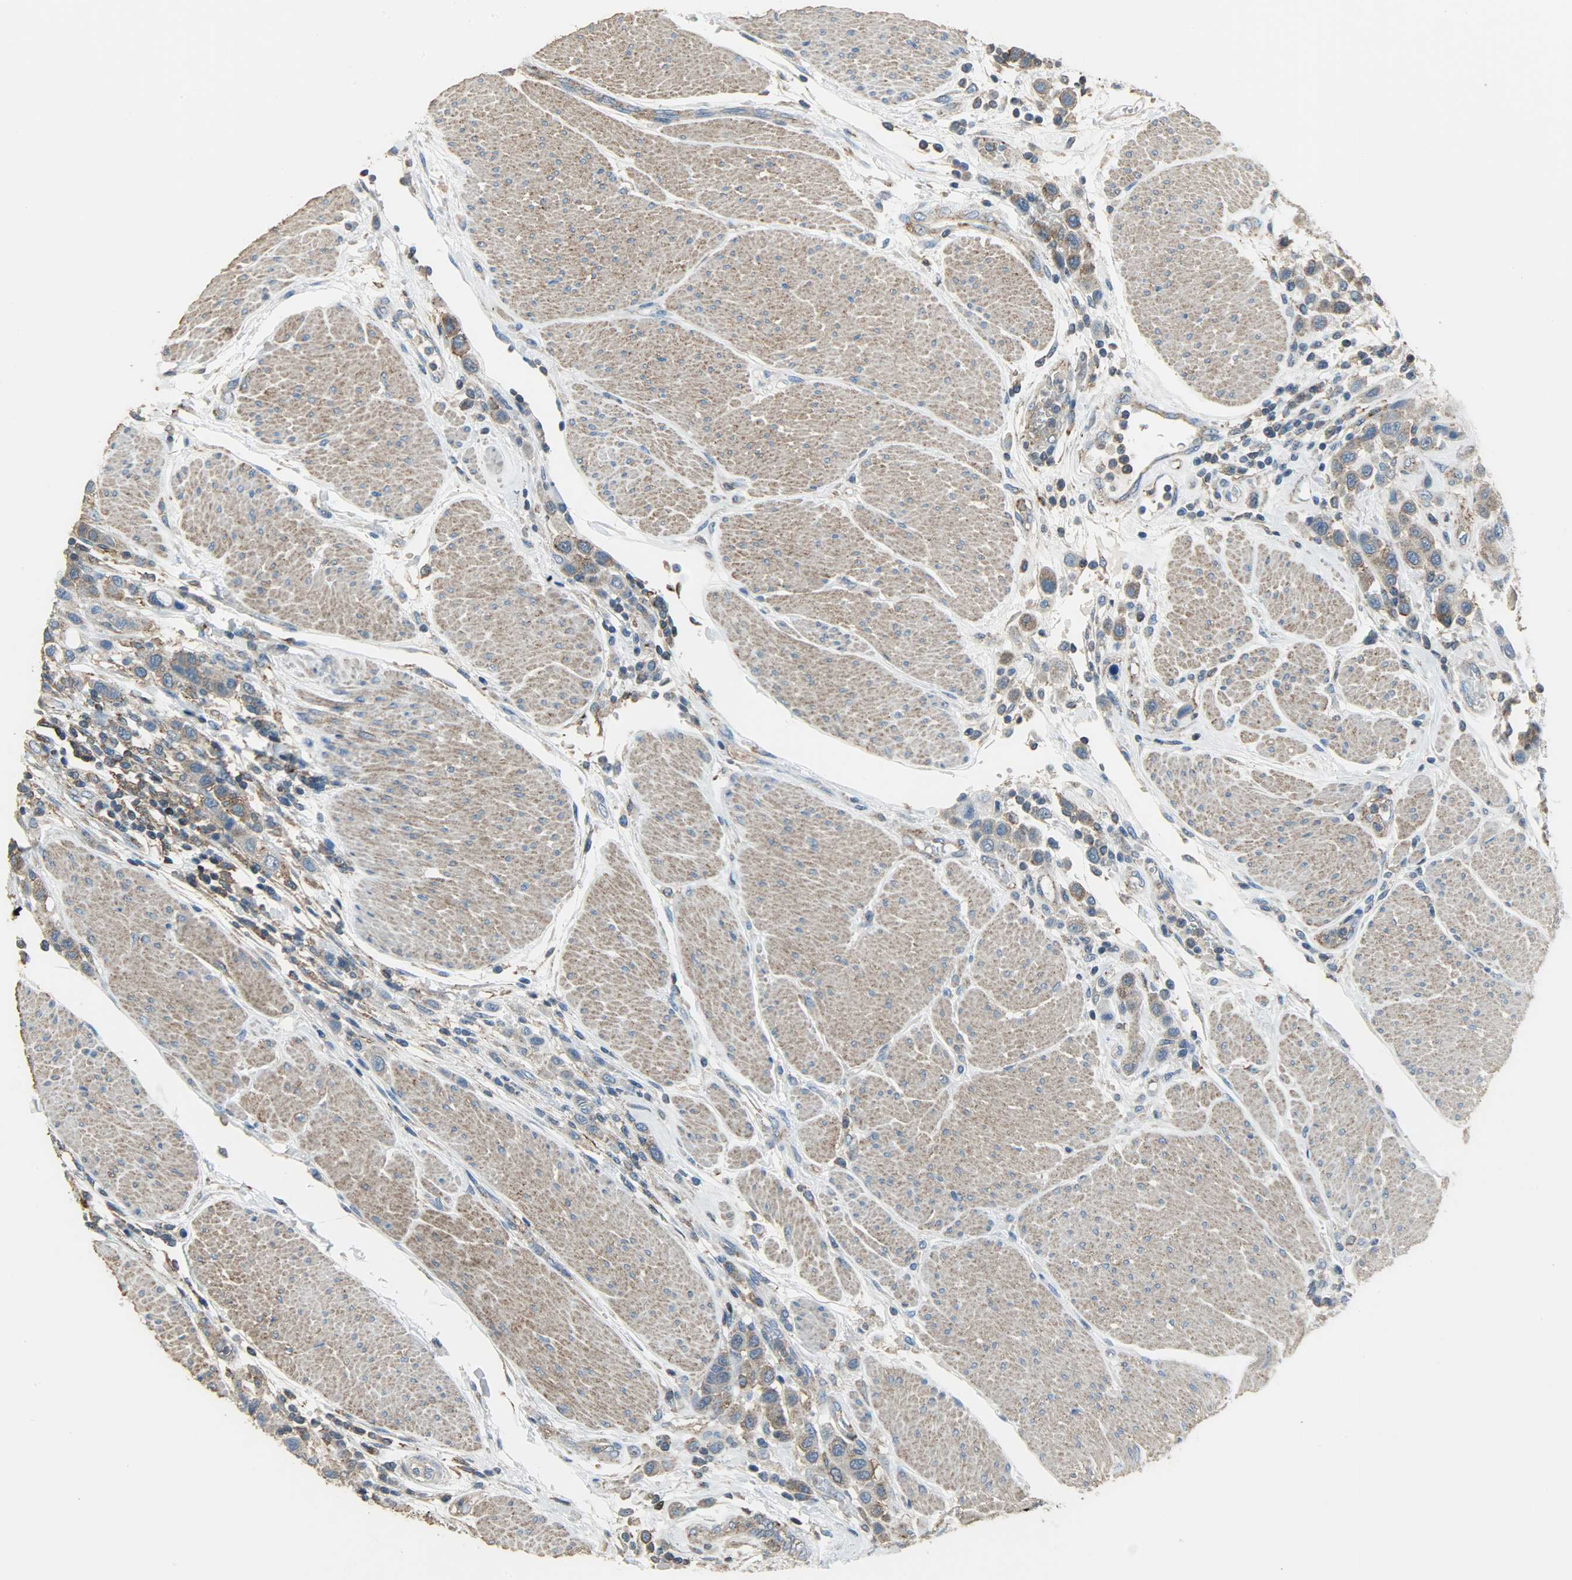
{"staining": {"intensity": "moderate", "quantity": ">75%", "location": "cytoplasmic/membranous"}, "tissue": "urothelial cancer", "cell_type": "Tumor cells", "image_type": "cancer", "snomed": [{"axis": "morphology", "description": "Urothelial carcinoma, High grade"}, {"axis": "topography", "description": "Urinary bladder"}], "caption": "Protein analysis of urothelial cancer tissue shows moderate cytoplasmic/membranous positivity in approximately >75% of tumor cells.", "gene": "DNAJA4", "patient": {"sex": "male", "age": 50}}